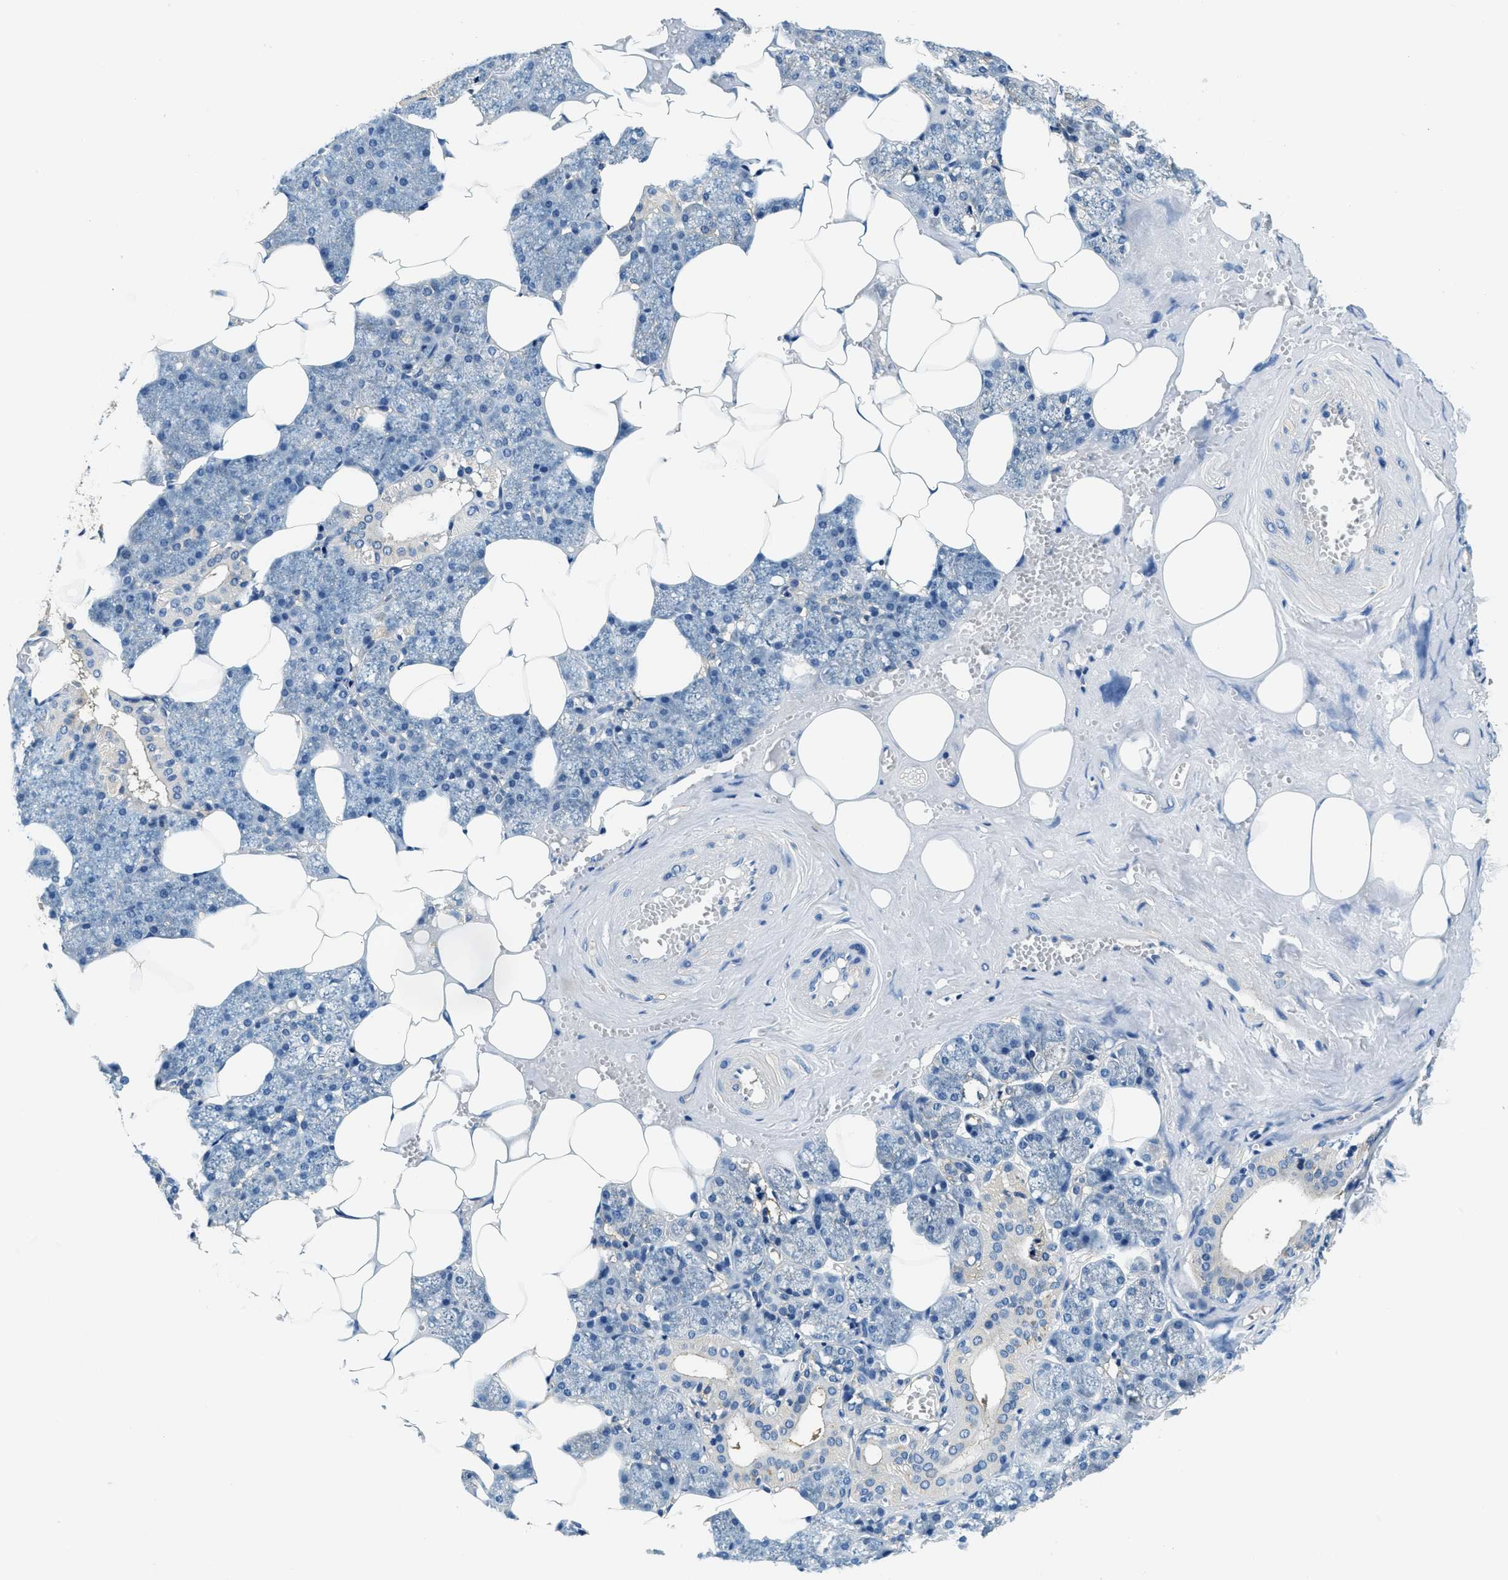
{"staining": {"intensity": "negative", "quantity": "none", "location": "none"}, "tissue": "salivary gland", "cell_type": "Glandular cells", "image_type": "normal", "snomed": [{"axis": "morphology", "description": "Normal tissue, NOS"}, {"axis": "topography", "description": "Salivary gland"}], "caption": "DAB immunohistochemical staining of benign salivary gland displays no significant expression in glandular cells.", "gene": "TWF1", "patient": {"sex": "male", "age": 62}}